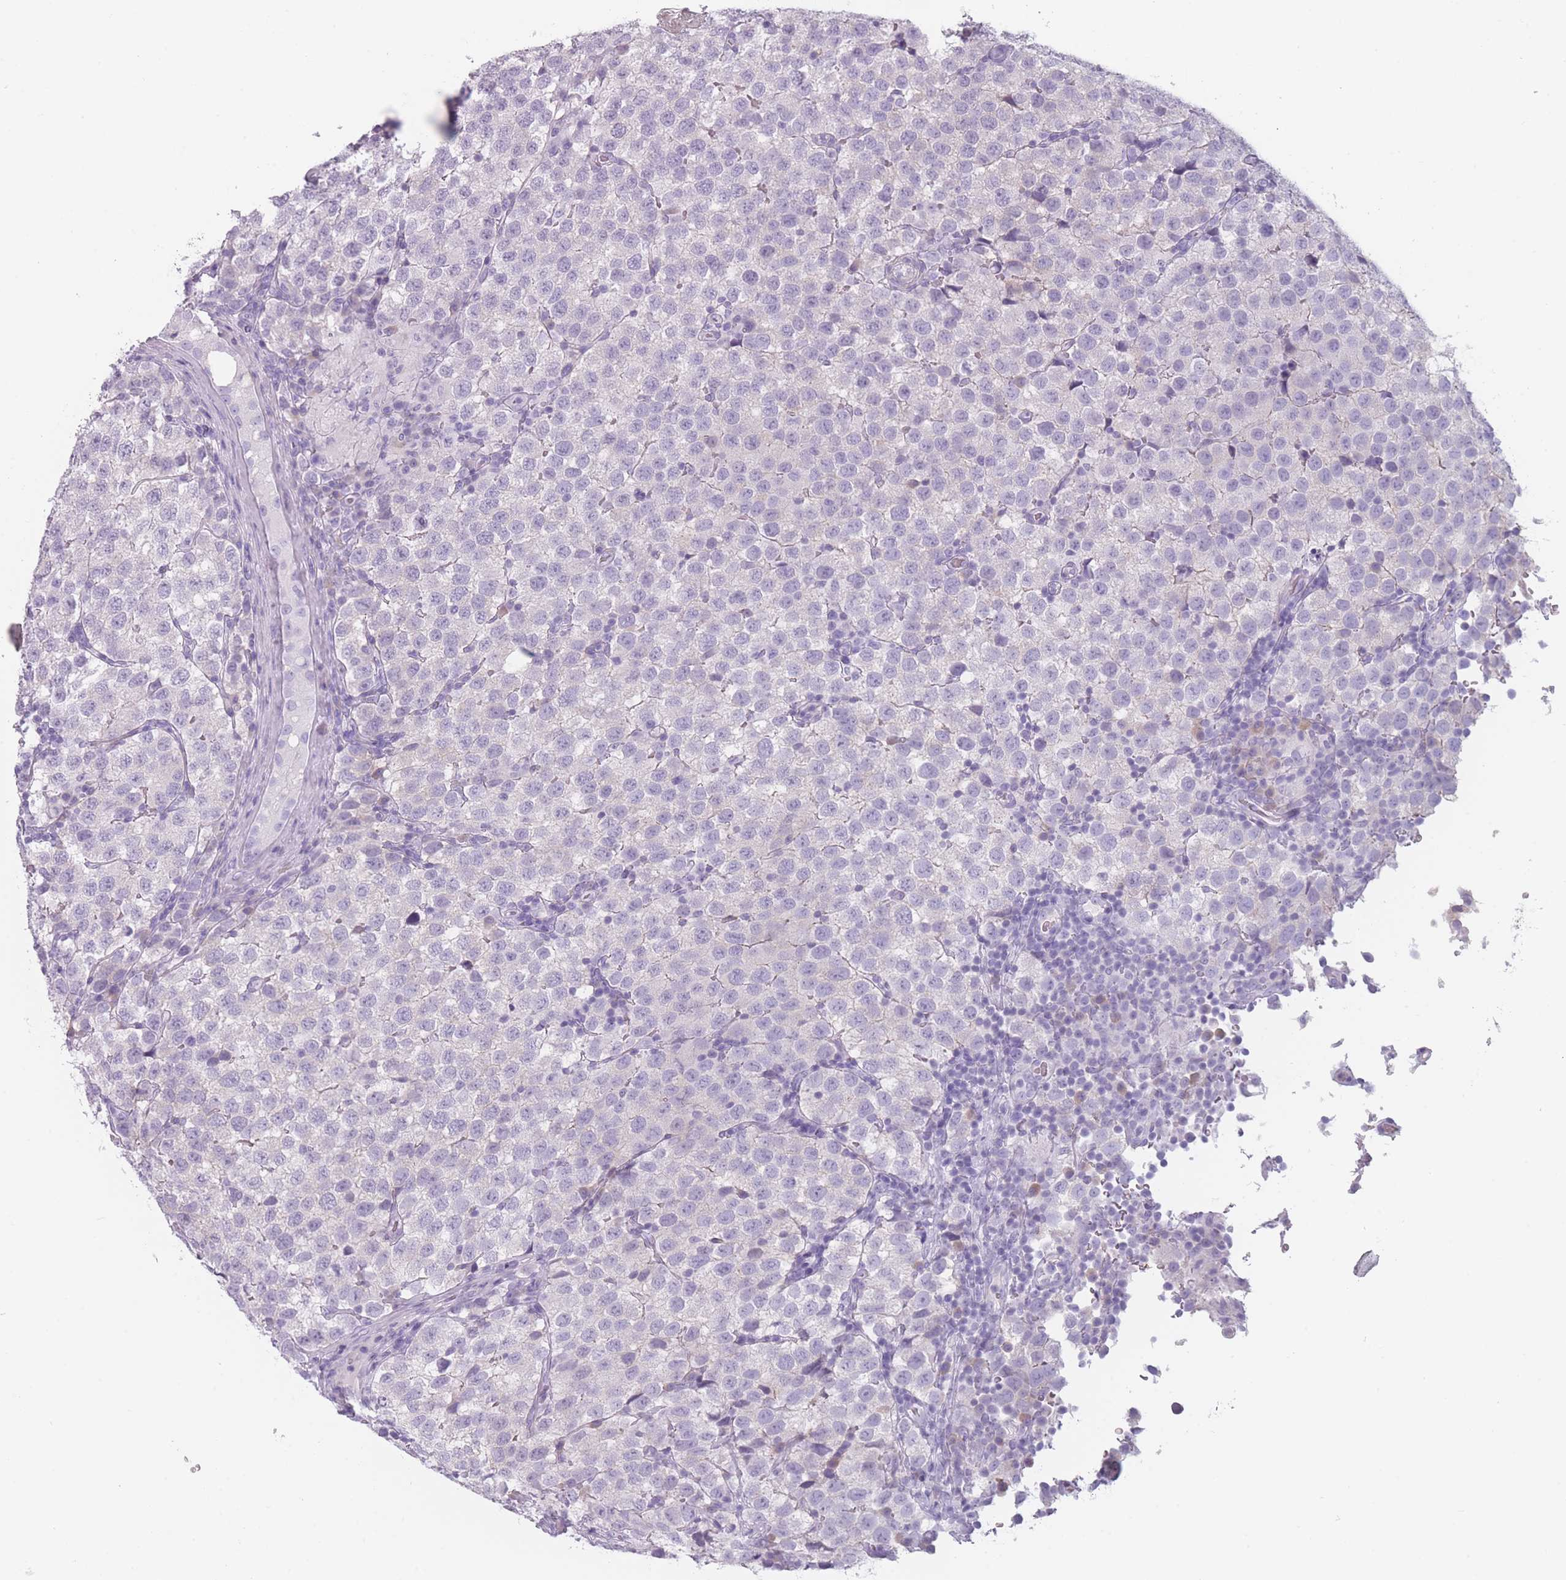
{"staining": {"intensity": "negative", "quantity": "none", "location": "none"}, "tissue": "testis cancer", "cell_type": "Tumor cells", "image_type": "cancer", "snomed": [{"axis": "morphology", "description": "Seminoma, NOS"}, {"axis": "topography", "description": "Testis"}], "caption": "This is an immunohistochemistry (IHC) histopathology image of human testis cancer (seminoma). There is no positivity in tumor cells.", "gene": "PPFIA3", "patient": {"sex": "male", "age": 34}}